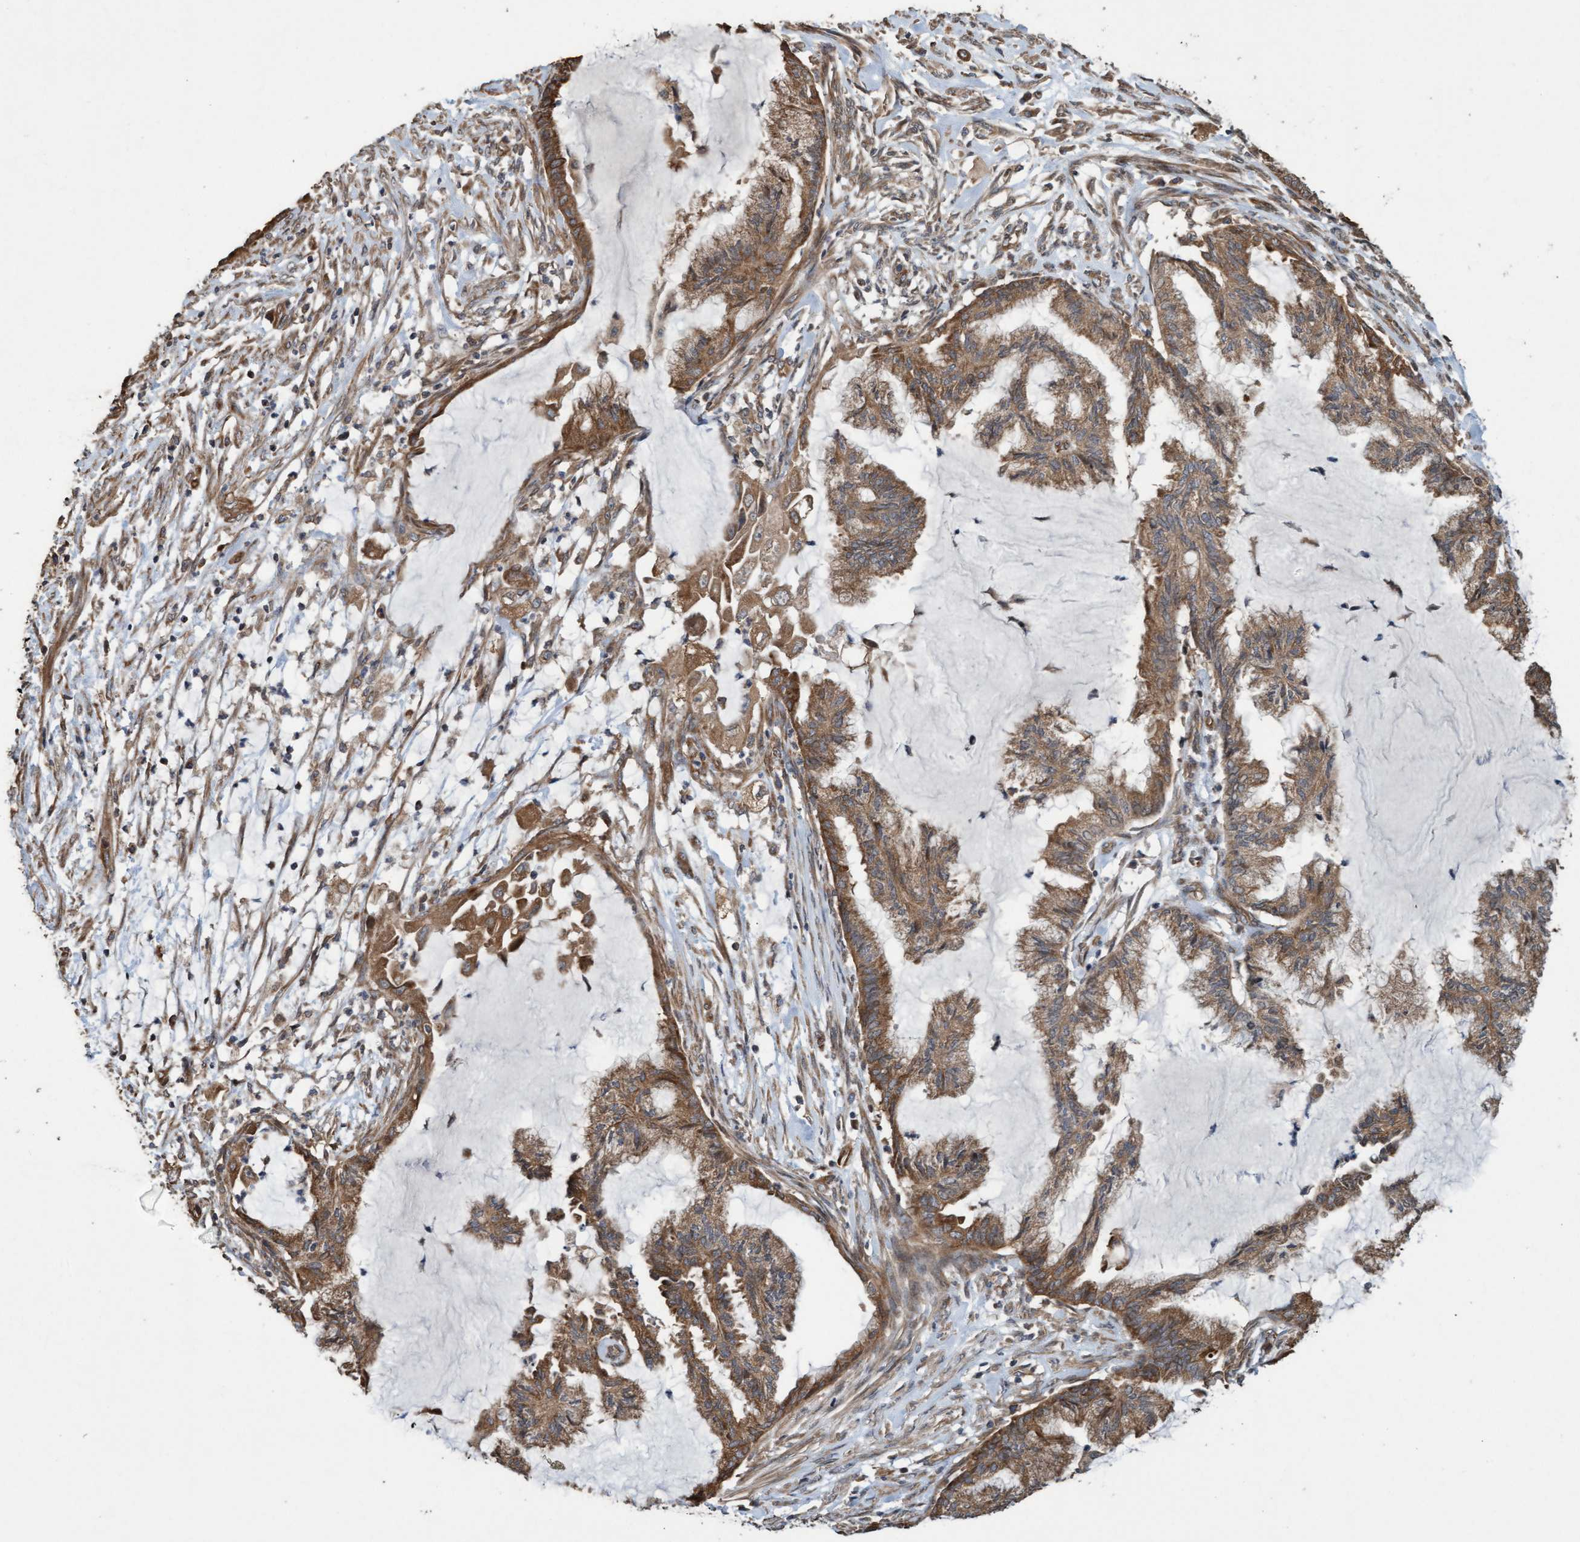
{"staining": {"intensity": "moderate", "quantity": ">75%", "location": "cytoplasmic/membranous"}, "tissue": "endometrial cancer", "cell_type": "Tumor cells", "image_type": "cancer", "snomed": [{"axis": "morphology", "description": "Adenocarcinoma, NOS"}, {"axis": "topography", "description": "Endometrium"}], "caption": "High-magnification brightfield microscopy of adenocarcinoma (endometrial) stained with DAB (brown) and counterstained with hematoxylin (blue). tumor cells exhibit moderate cytoplasmic/membranous positivity is appreciated in approximately>75% of cells.", "gene": "CDC42EP4", "patient": {"sex": "female", "age": 86}}